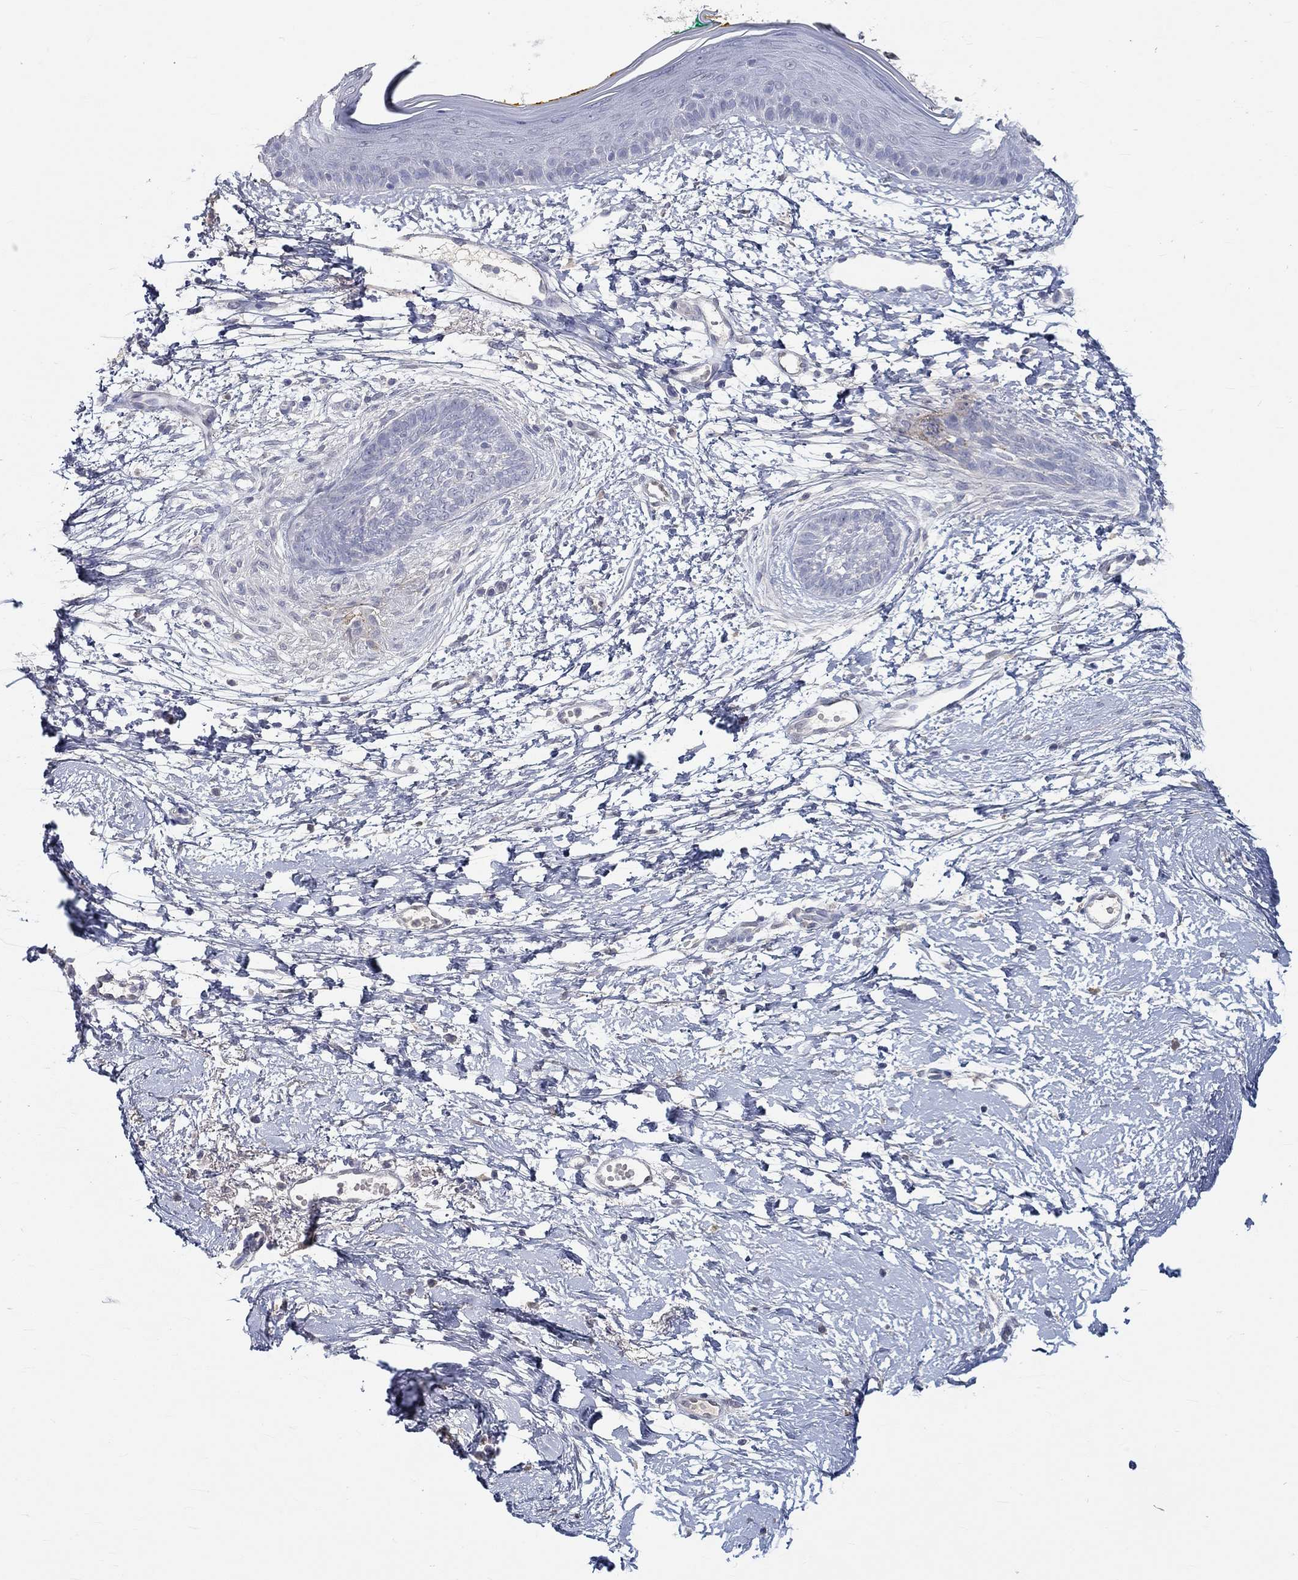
{"staining": {"intensity": "weak", "quantity": "<25%", "location": "cytoplasmic/membranous"}, "tissue": "skin cancer", "cell_type": "Tumor cells", "image_type": "cancer", "snomed": [{"axis": "morphology", "description": "Normal tissue, NOS"}, {"axis": "morphology", "description": "Basal cell carcinoma"}, {"axis": "topography", "description": "Skin"}], "caption": "Tumor cells are negative for protein expression in human basal cell carcinoma (skin). The staining was performed using DAB to visualize the protein expression in brown, while the nuclei were stained in blue with hematoxylin (Magnification: 20x).", "gene": "FGF2", "patient": {"sex": "male", "age": 84}}